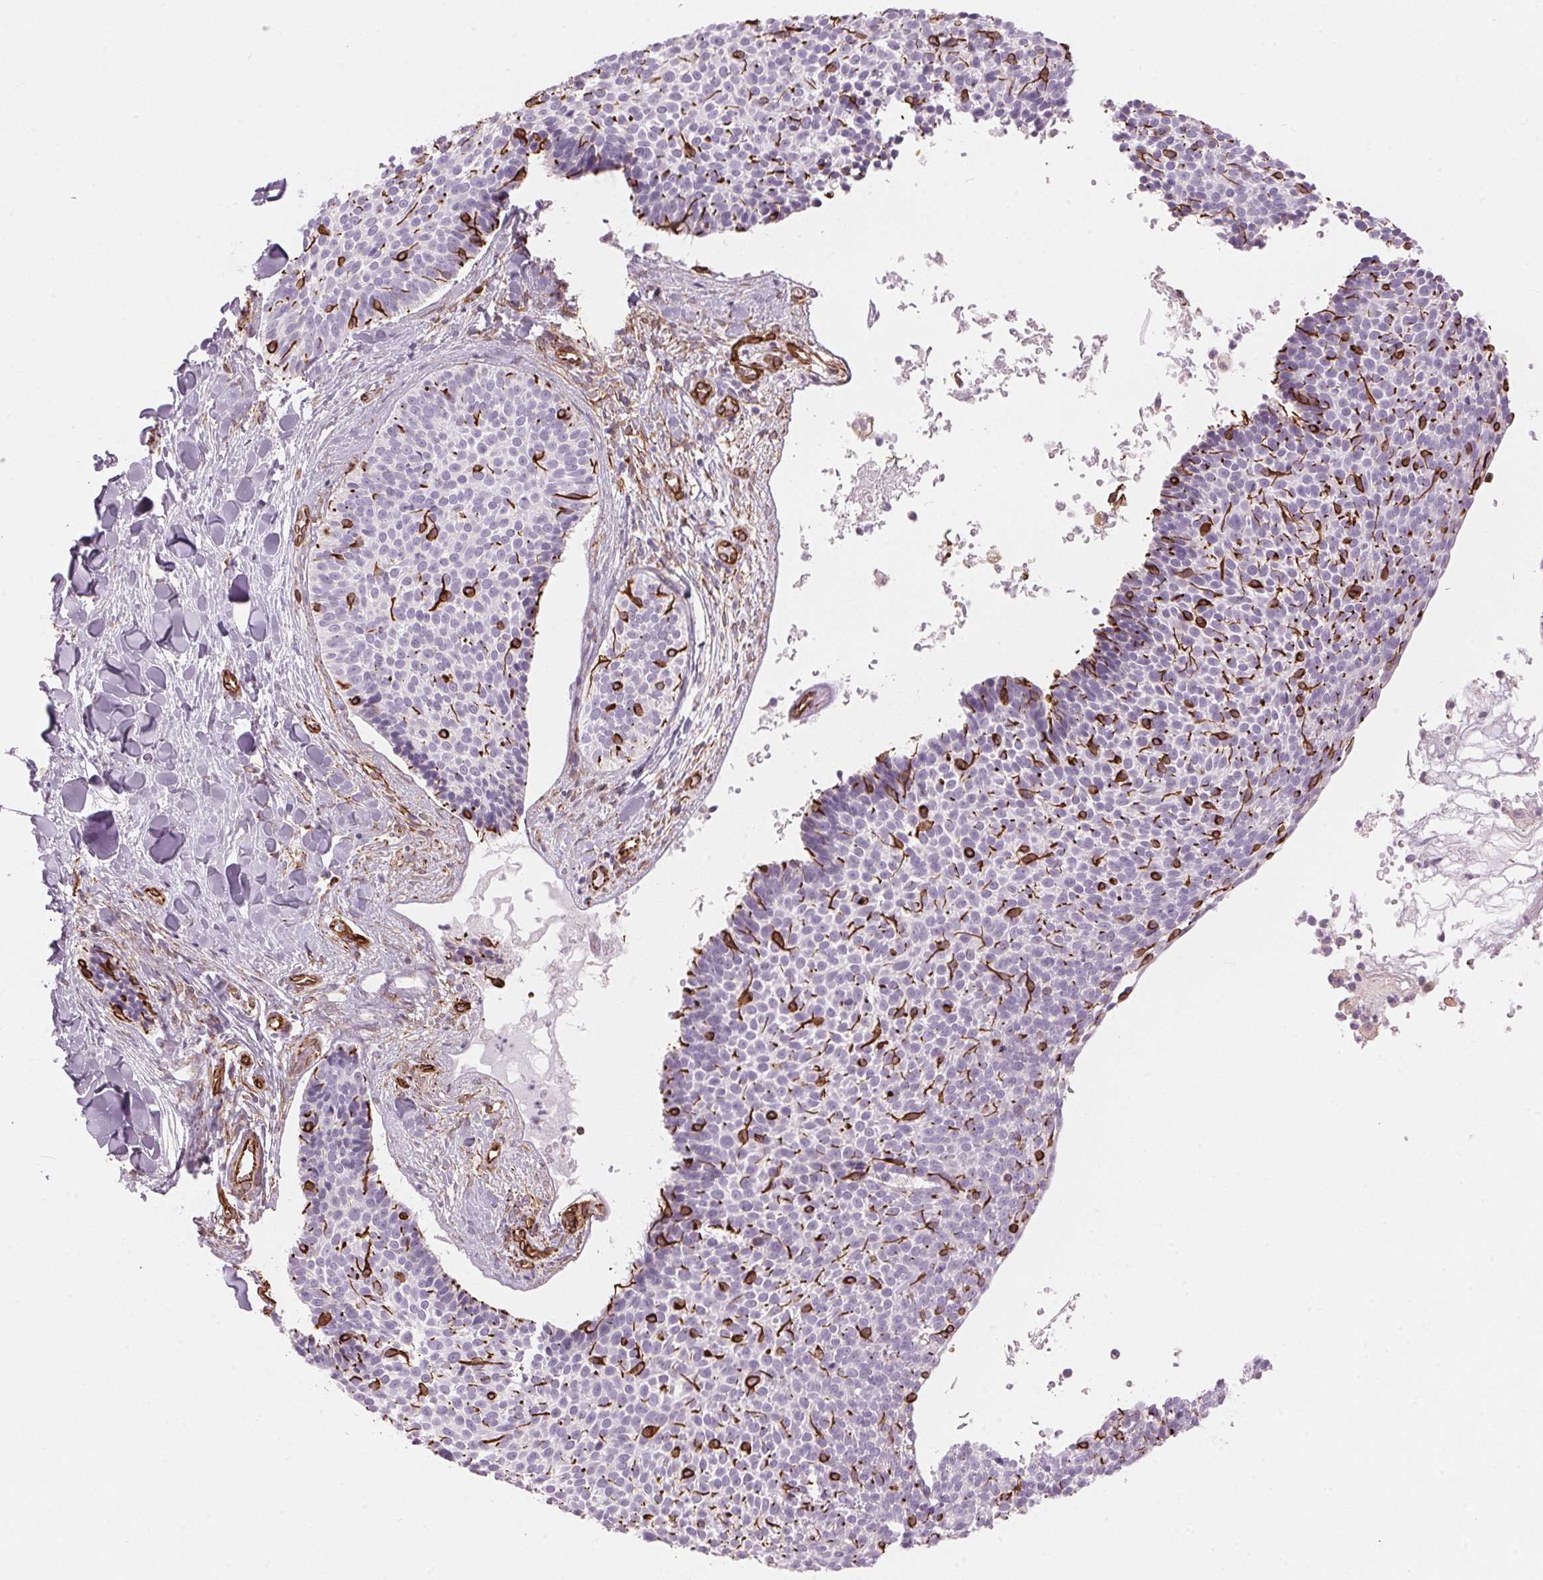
{"staining": {"intensity": "negative", "quantity": "none", "location": "none"}, "tissue": "skin cancer", "cell_type": "Tumor cells", "image_type": "cancer", "snomed": [{"axis": "morphology", "description": "Basal cell carcinoma"}, {"axis": "topography", "description": "Skin"}], "caption": "DAB (3,3'-diaminobenzidine) immunohistochemical staining of skin cancer (basal cell carcinoma) shows no significant staining in tumor cells. Nuclei are stained in blue.", "gene": "CLPS", "patient": {"sex": "male", "age": 82}}